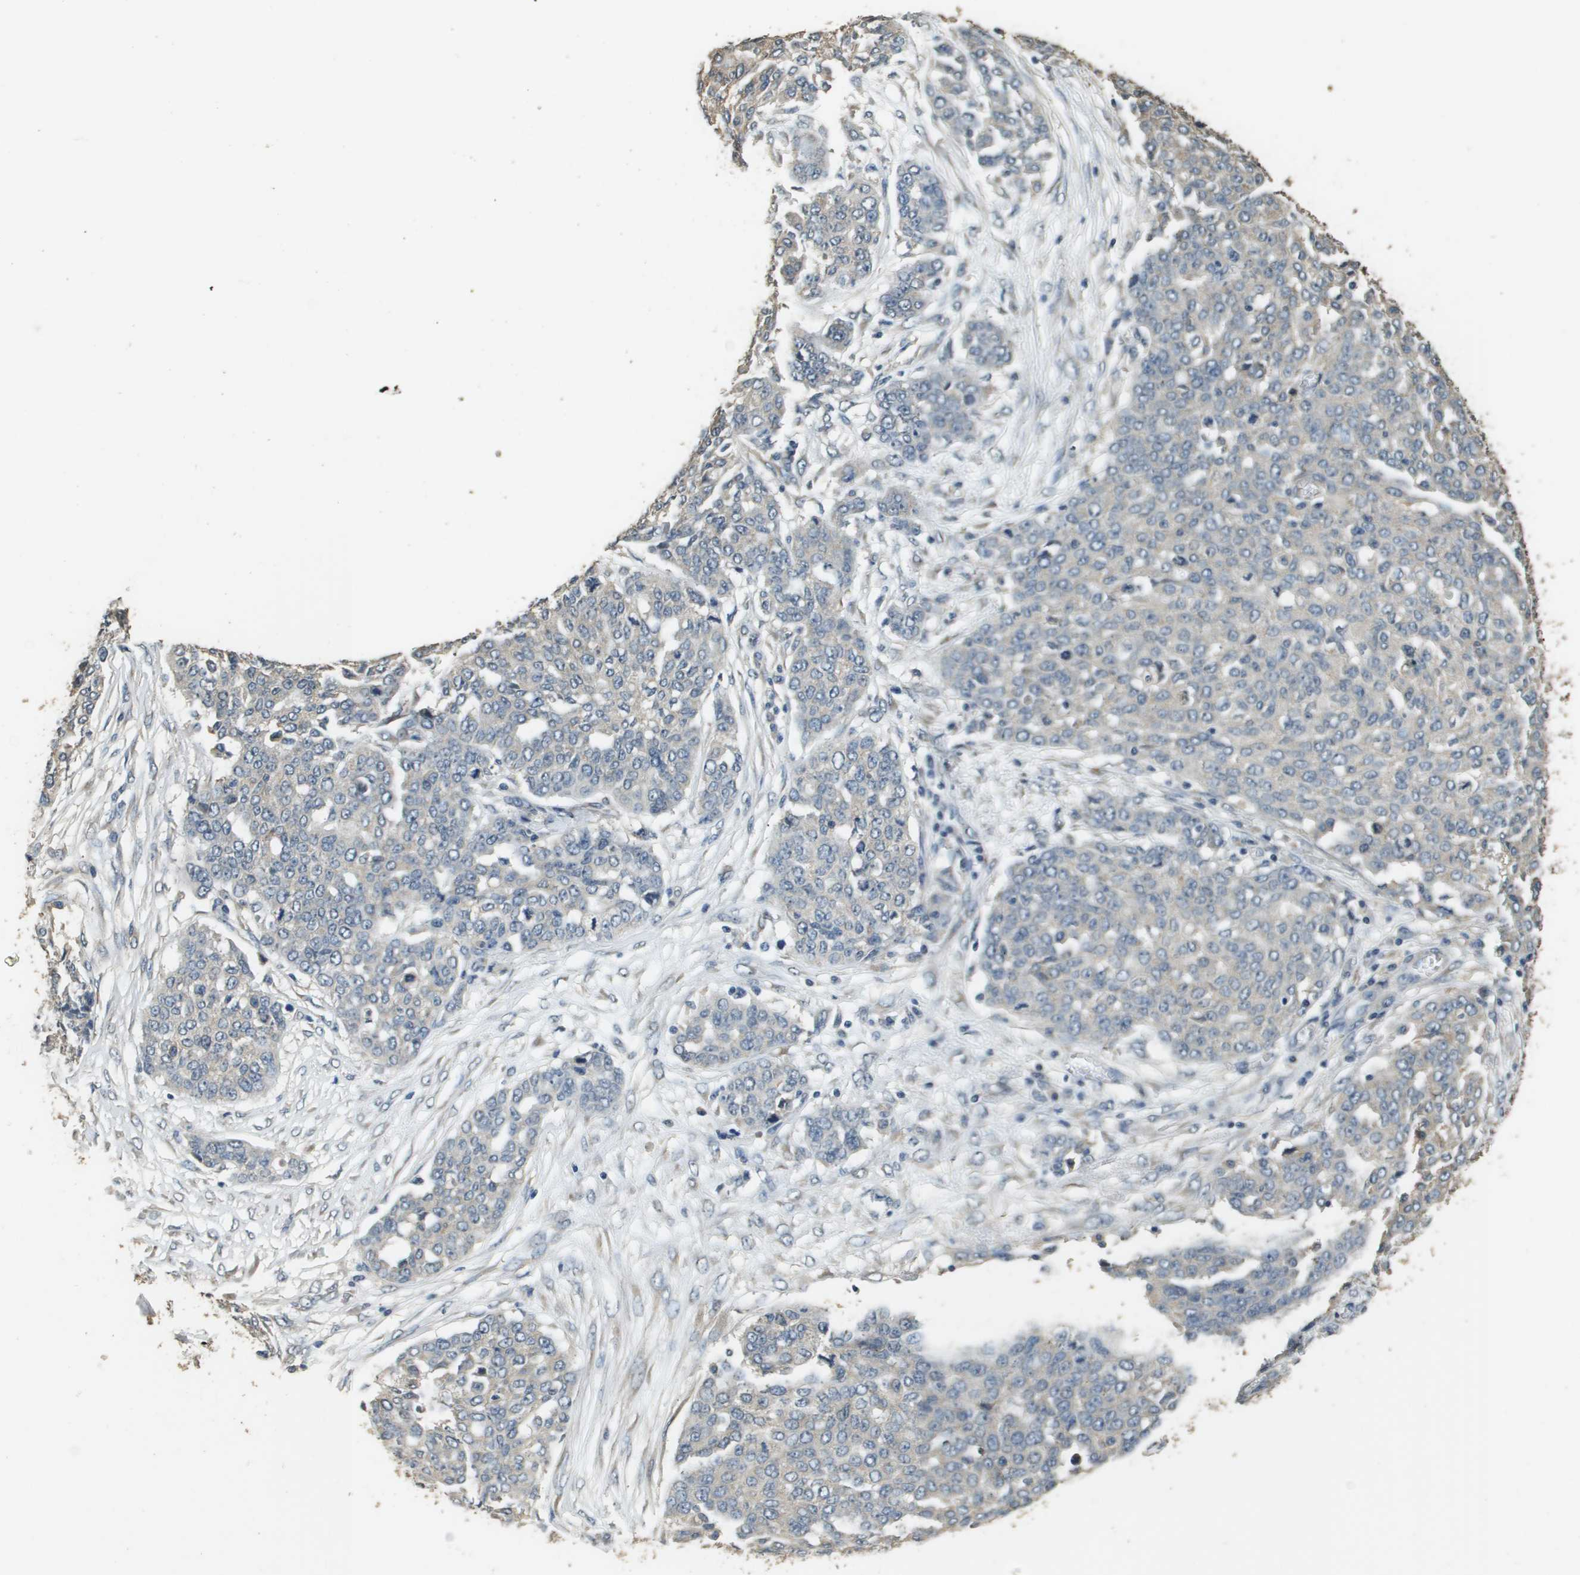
{"staining": {"intensity": "negative", "quantity": "none", "location": "none"}, "tissue": "ovarian cancer", "cell_type": "Tumor cells", "image_type": "cancer", "snomed": [{"axis": "morphology", "description": "Cystadenocarcinoma, serous, NOS"}, {"axis": "topography", "description": "Soft tissue"}, {"axis": "topography", "description": "Ovary"}], "caption": "IHC of ovarian cancer (serous cystadenocarcinoma) reveals no expression in tumor cells.", "gene": "RAB6B", "patient": {"sex": "female", "age": 57}}